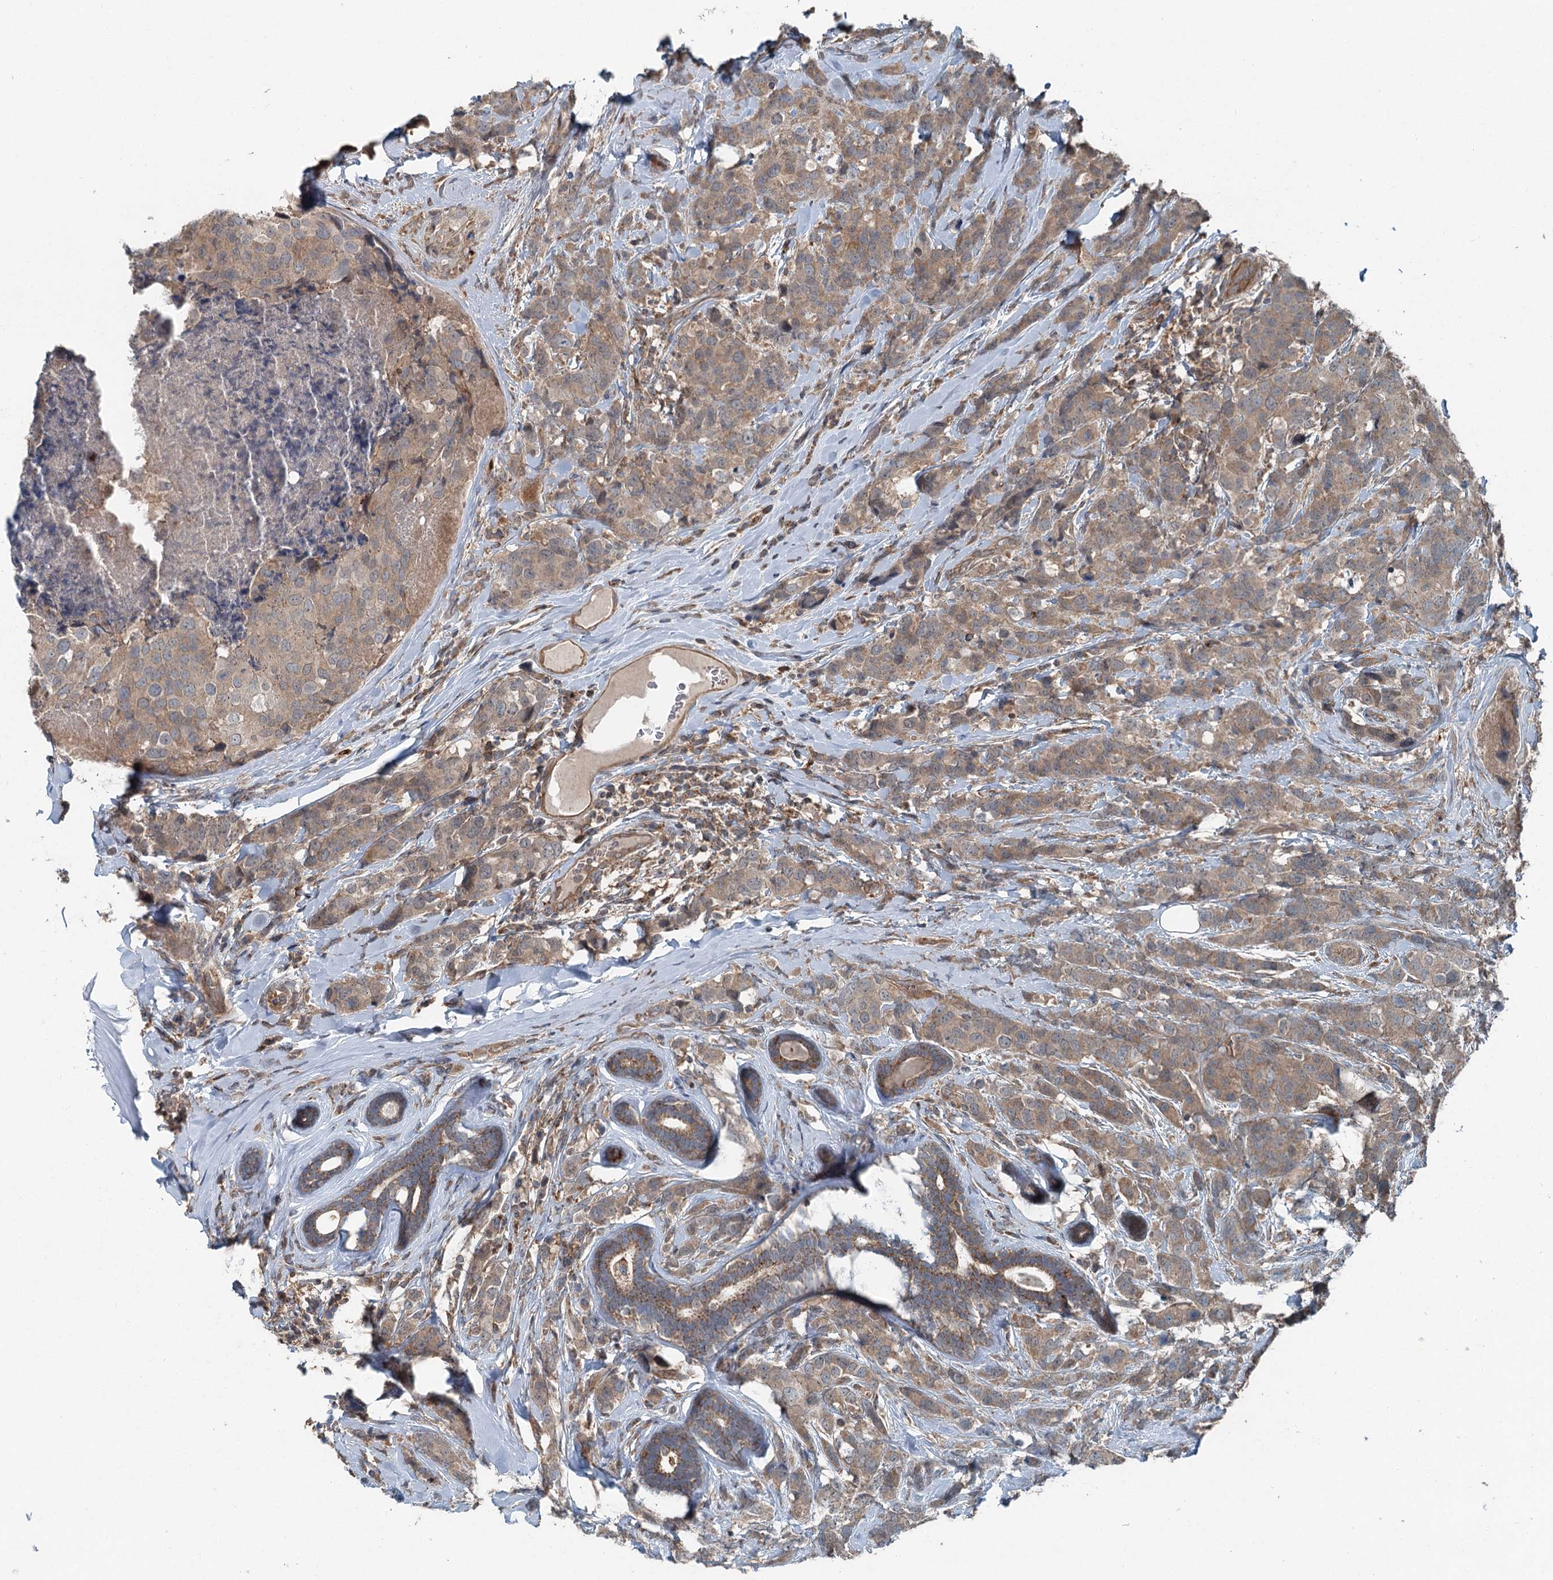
{"staining": {"intensity": "weak", "quantity": "25%-75%", "location": "cytoplasmic/membranous"}, "tissue": "breast cancer", "cell_type": "Tumor cells", "image_type": "cancer", "snomed": [{"axis": "morphology", "description": "Lobular carcinoma"}, {"axis": "topography", "description": "Breast"}], "caption": "High-magnification brightfield microscopy of breast cancer (lobular carcinoma) stained with DAB (brown) and counterstained with hematoxylin (blue). tumor cells exhibit weak cytoplasmic/membranous staining is seen in about25%-75% of cells.", "gene": "SKIC3", "patient": {"sex": "female", "age": 59}}